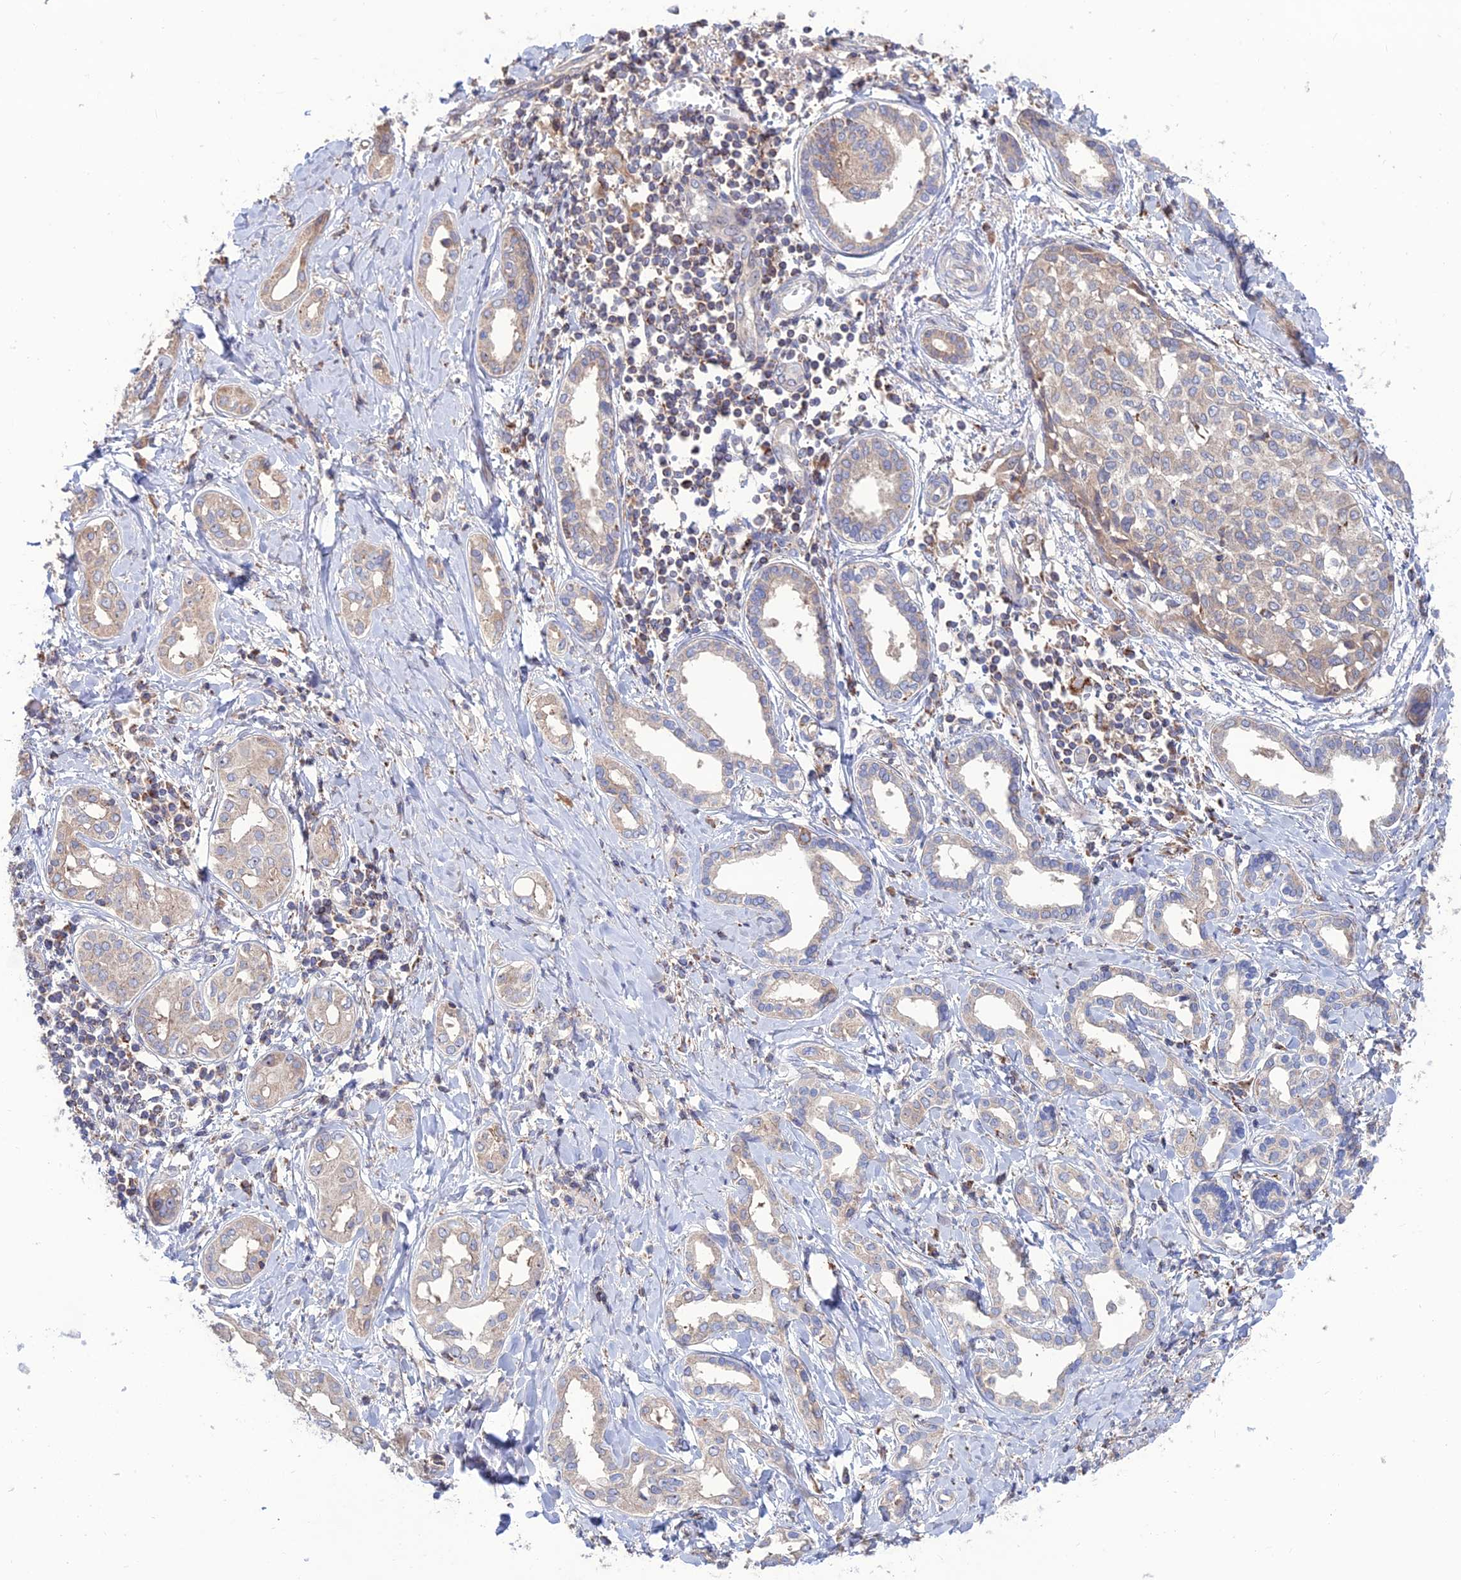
{"staining": {"intensity": "negative", "quantity": "none", "location": "none"}, "tissue": "liver cancer", "cell_type": "Tumor cells", "image_type": "cancer", "snomed": [{"axis": "morphology", "description": "Cholangiocarcinoma"}, {"axis": "topography", "description": "Liver"}], "caption": "Tumor cells are negative for brown protein staining in cholangiocarcinoma (liver).", "gene": "RIC8B", "patient": {"sex": "female", "age": 77}}